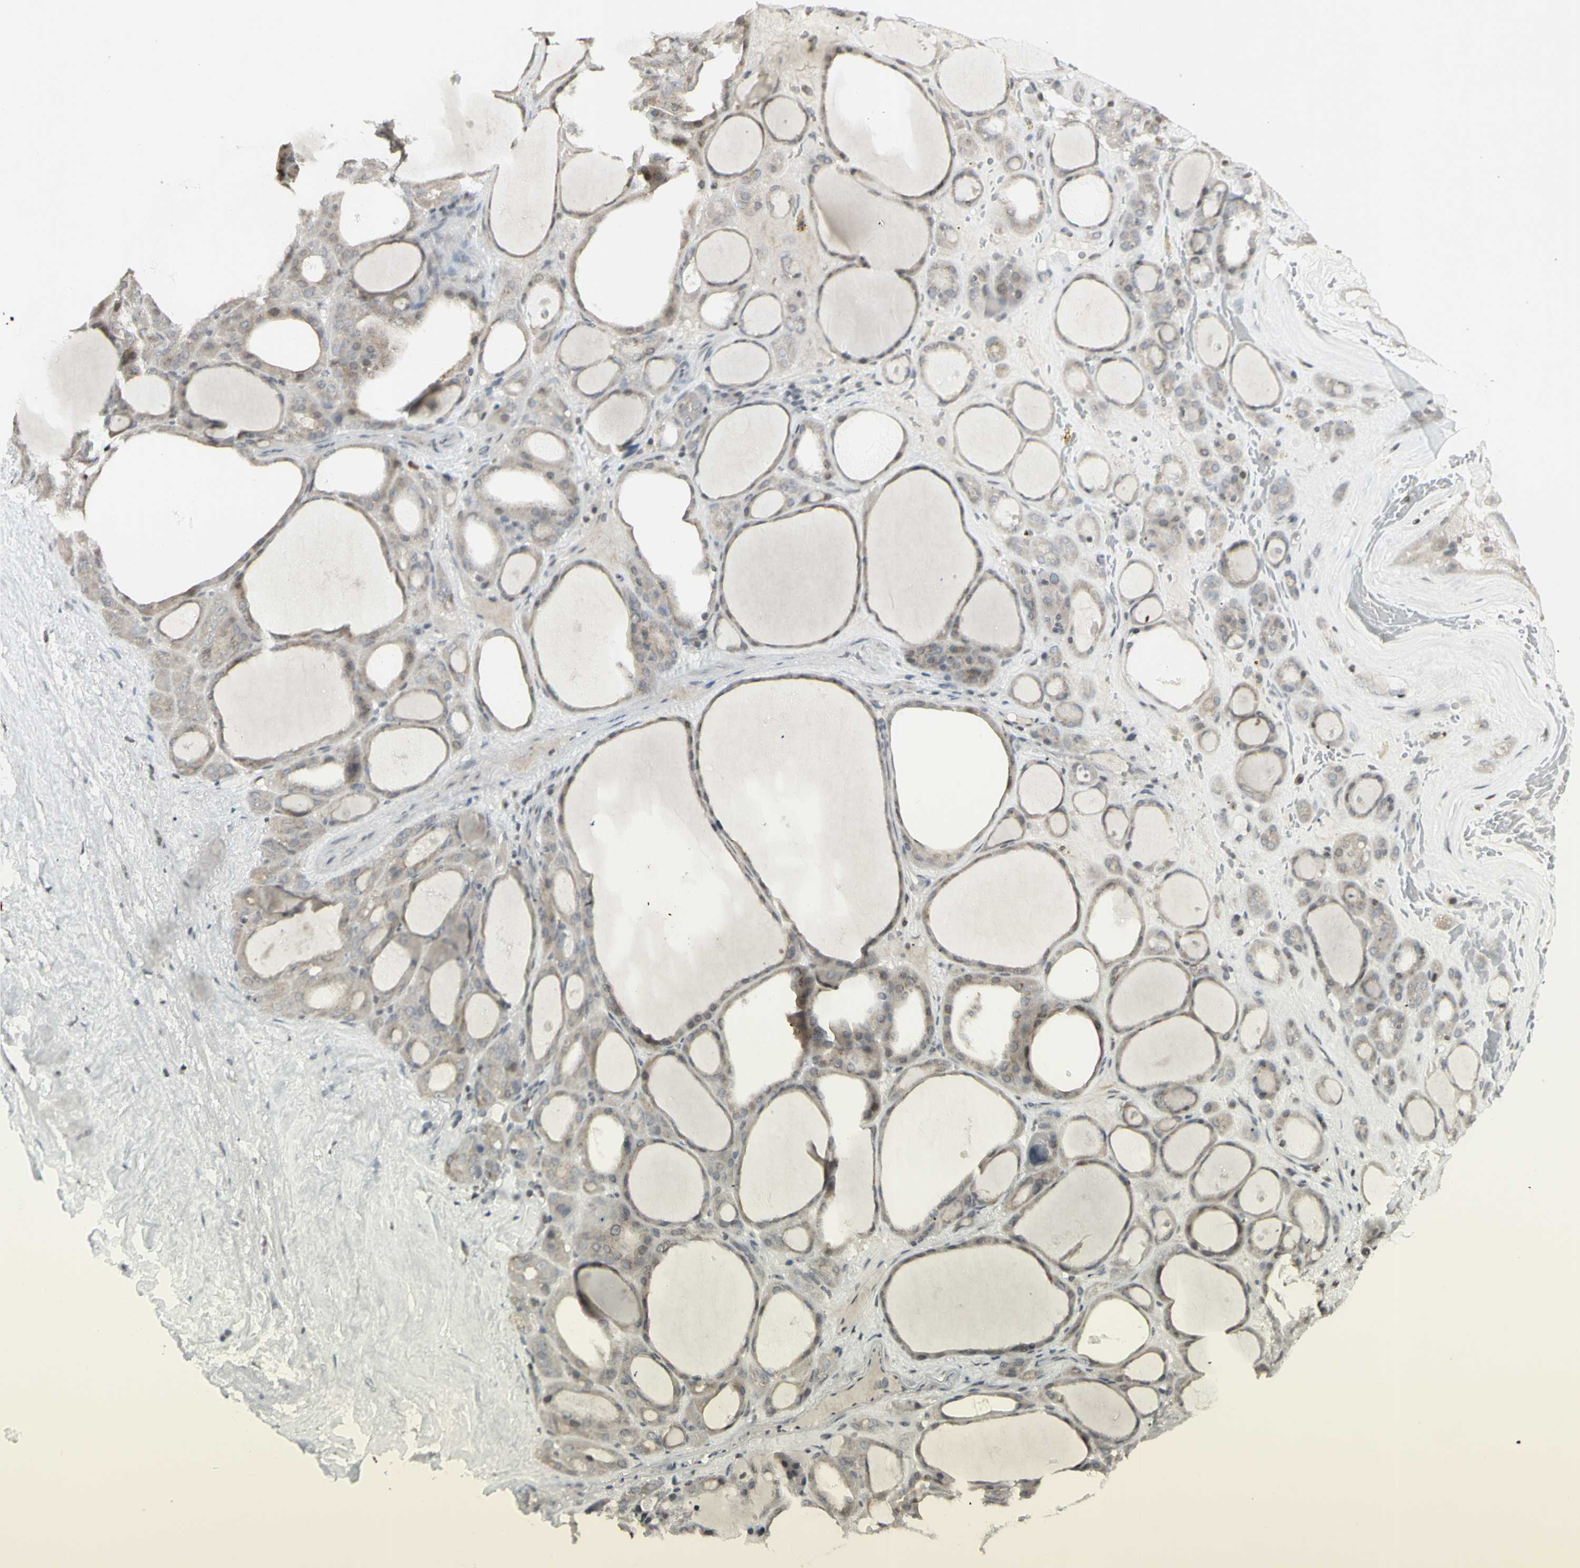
{"staining": {"intensity": "negative", "quantity": "none", "location": "none"}, "tissue": "thyroid gland", "cell_type": "Glandular cells", "image_type": "normal", "snomed": [{"axis": "morphology", "description": "Normal tissue, NOS"}, {"axis": "morphology", "description": "Carcinoma, NOS"}, {"axis": "topography", "description": "Thyroid gland"}], "caption": "Image shows no protein positivity in glandular cells of unremarkable thyroid gland.", "gene": "MUC5AC", "patient": {"sex": "female", "age": 86}}